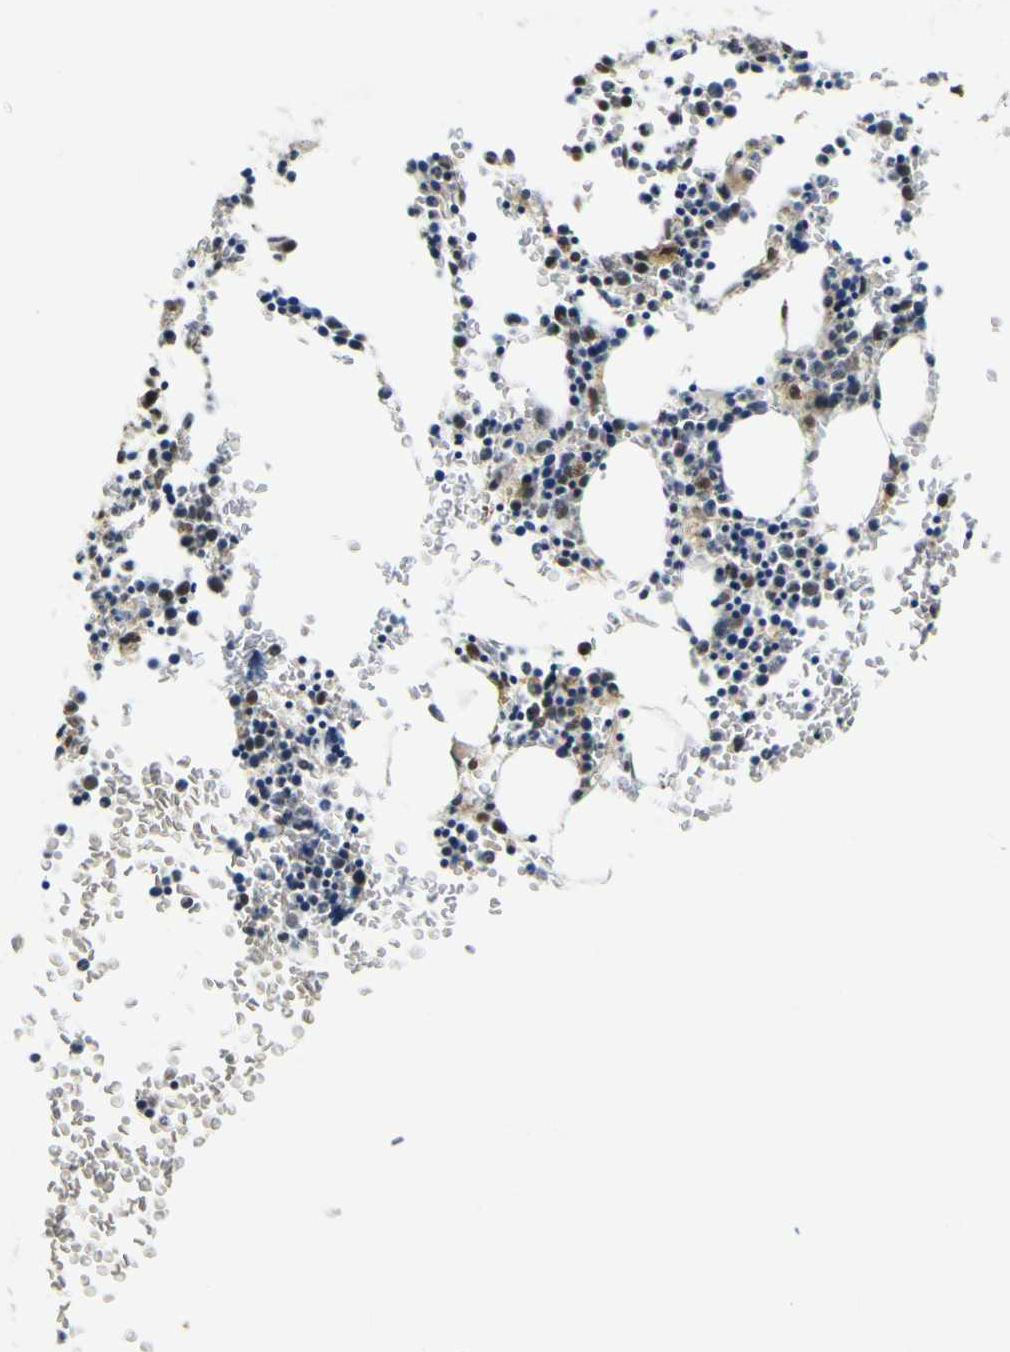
{"staining": {"intensity": "moderate", "quantity": "25%-75%", "location": "cytoplasmic/membranous,nuclear"}, "tissue": "bone marrow", "cell_type": "Hematopoietic cells", "image_type": "normal", "snomed": [{"axis": "morphology", "description": "Normal tissue, NOS"}, {"axis": "morphology", "description": "Inflammation, NOS"}, {"axis": "topography", "description": "Bone marrow"}], "caption": "Benign bone marrow shows moderate cytoplasmic/membranous,nuclear expression in about 25%-75% of hematopoietic cells, visualized by immunohistochemistry. (Brightfield microscopy of DAB IHC at high magnification).", "gene": "ACBD5", "patient": {"sex": "female", "age": 61}}